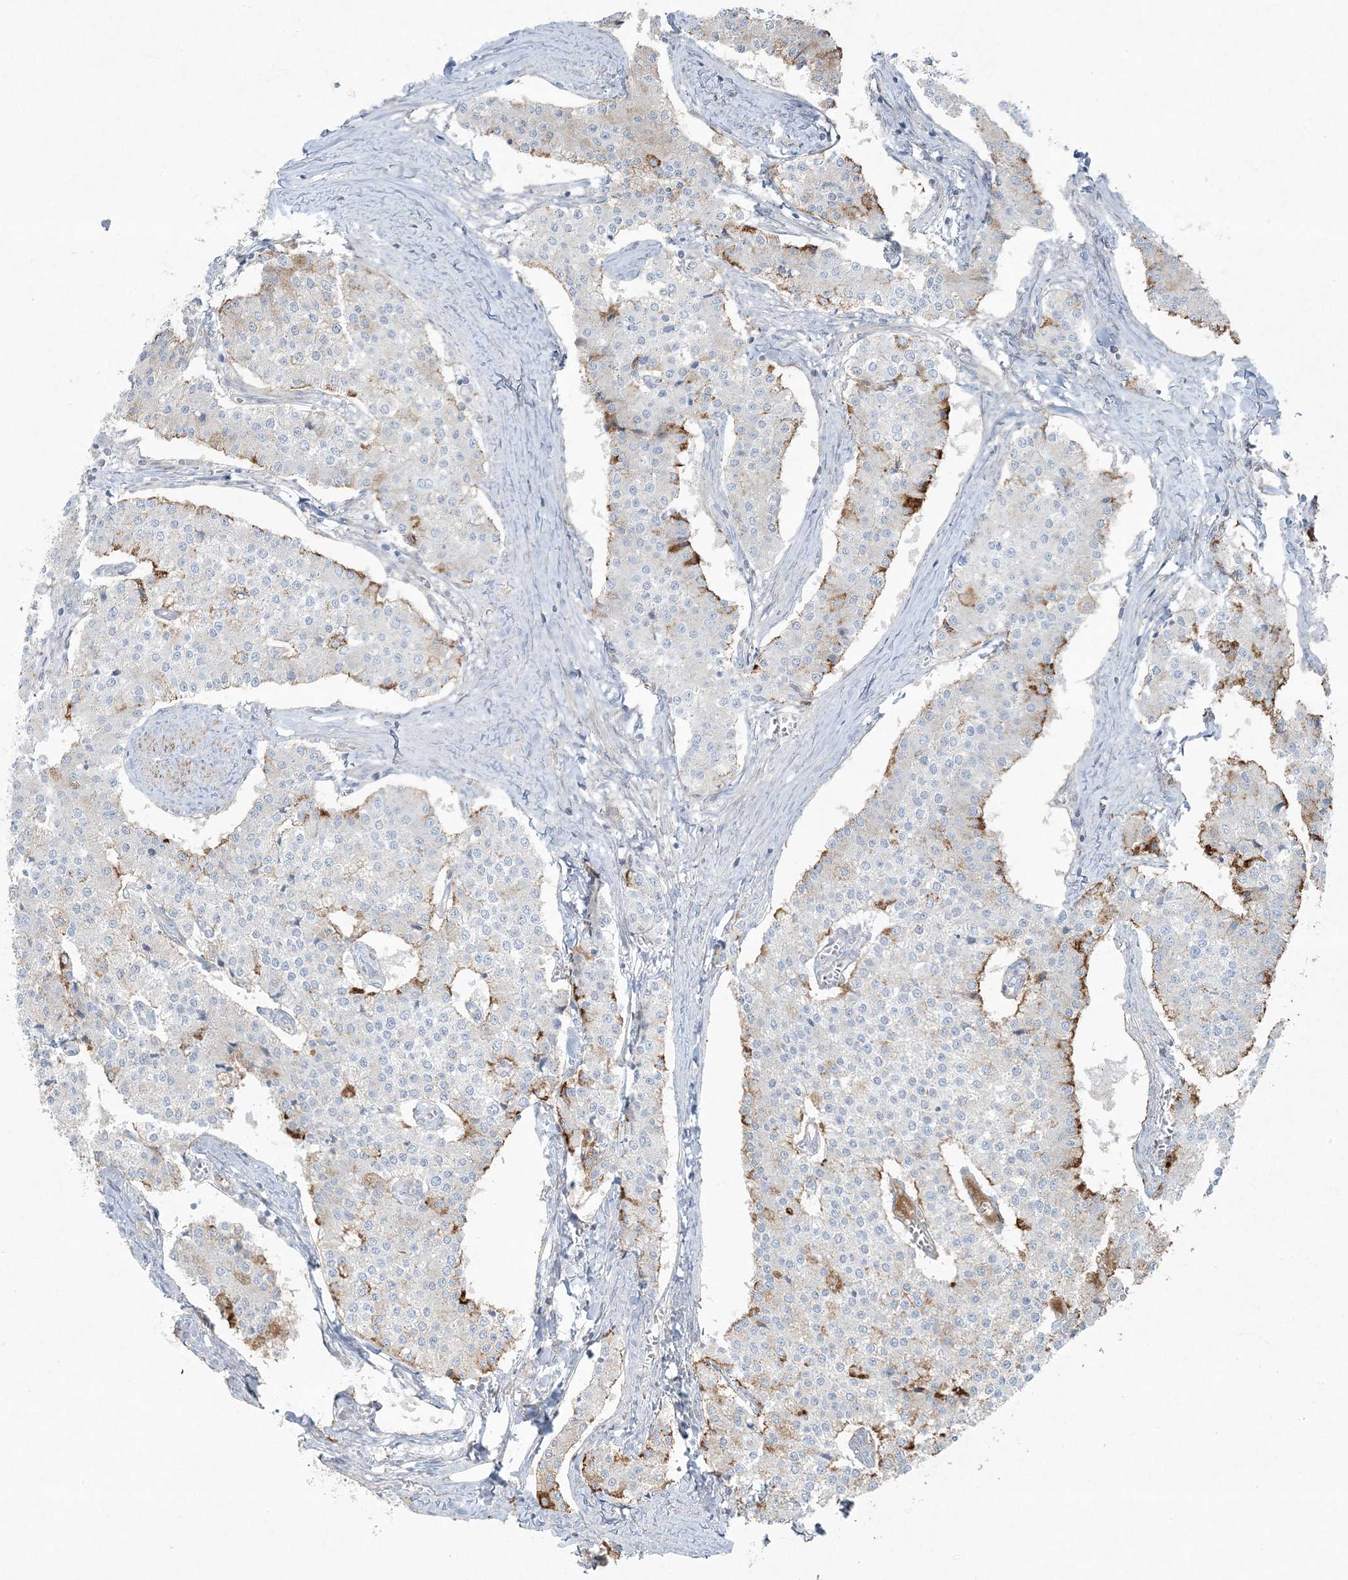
{"staining": {"intensity": "strong", "quantity": "<25%", "location": "cytoplasmic/membranous"}, "tissue": "carcinoid", "cell_type": "Tumor cells", "image_type": "cancer", "snomed": [{"axis": "morphology", "description": "Carcinoid, malignant, NOS"}, {"axis": "topography", "description": "Colon"}], "caption": "Immunohistochemical staining of human carcinoid displays strong cytoplasmic/membranous protein positivity in about <25% of tumor cells.", "gene": "PIK3R4", "patient": {"sex": "female", "age": 52}}